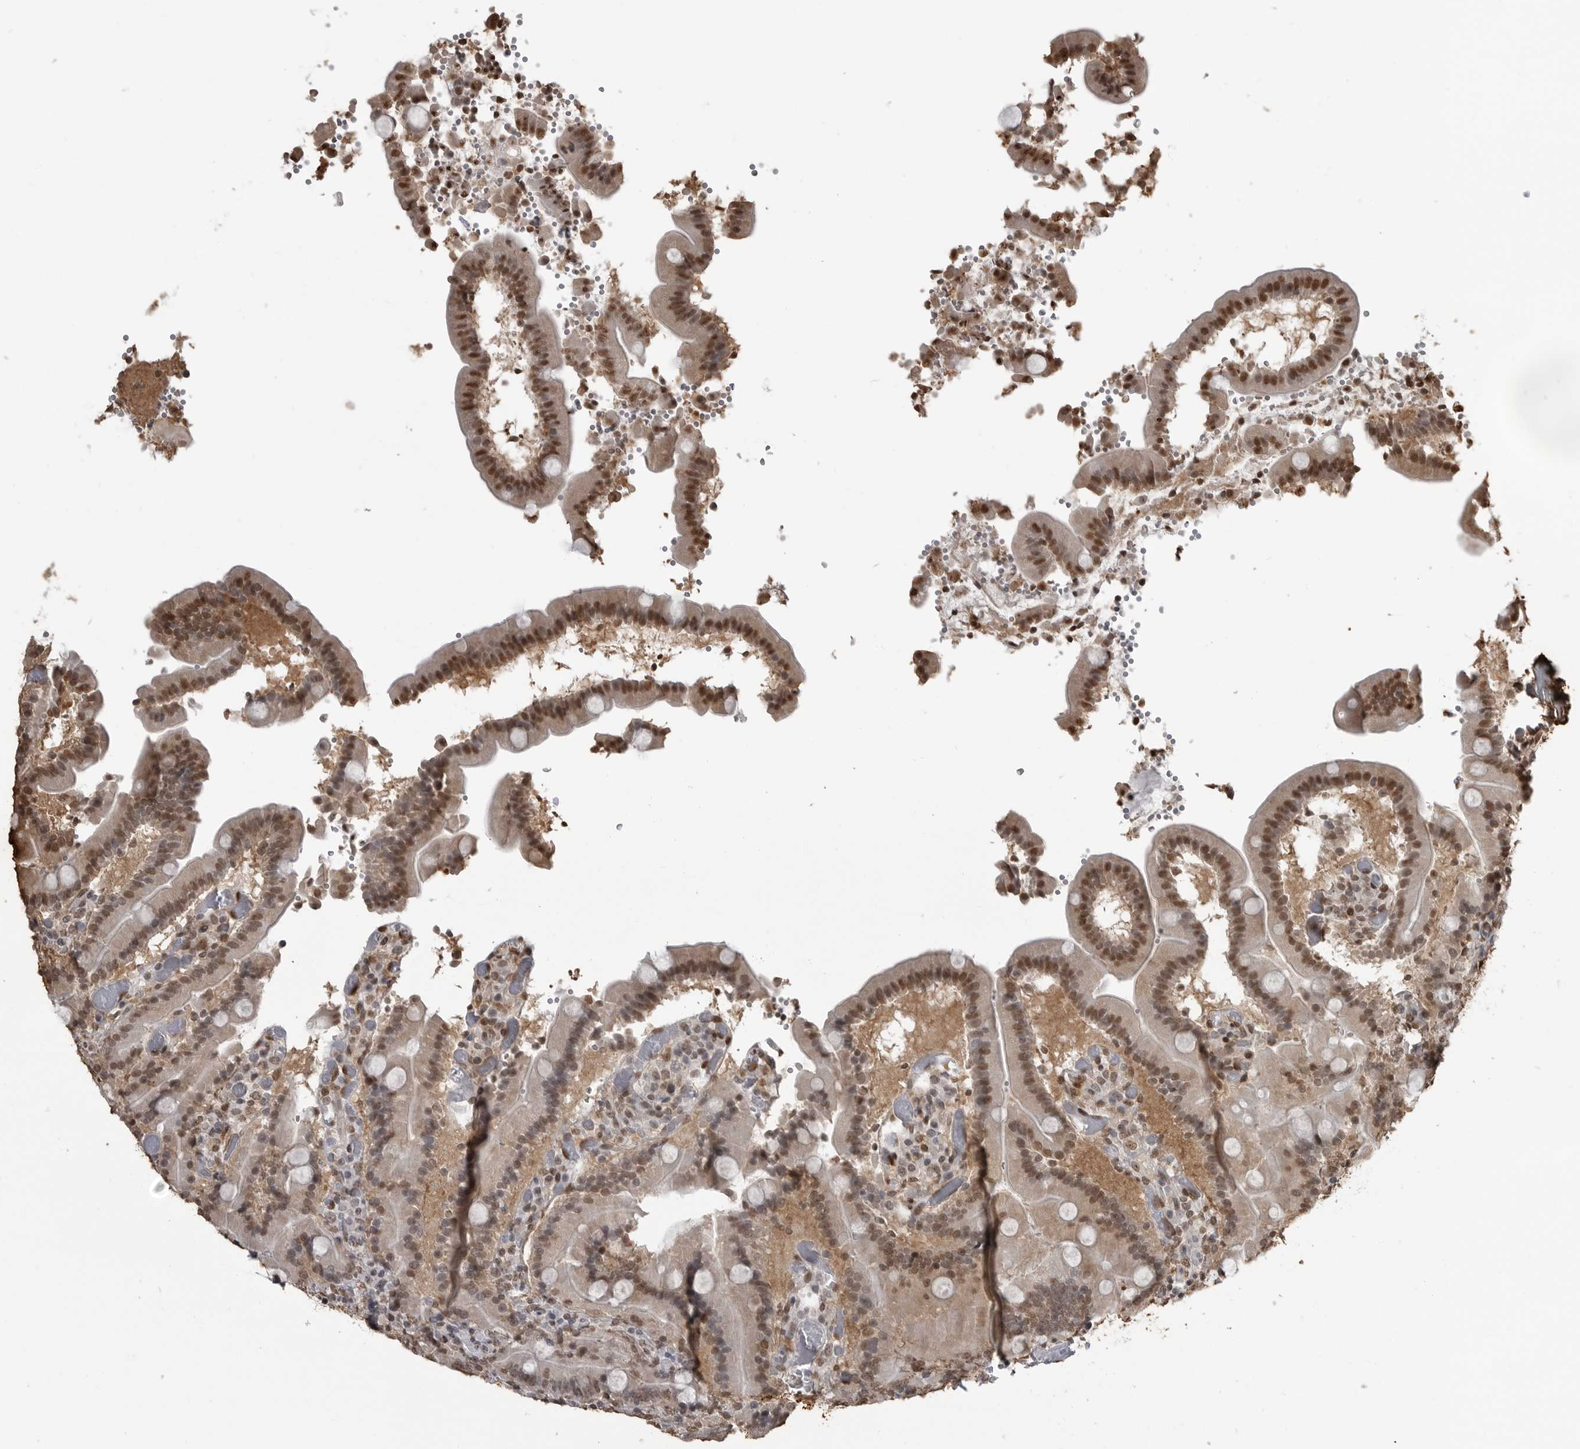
{"staining": {"intensity": "moderate", "quantity": ">75%", "location": "nuclear"}, "tissue": "duodenum", "cell_type": "Glandular cells", "image_type": "normal", "snomed": [{"axis": "morphology", "description": "Normal tissue, NOS"}, {"axis": "topography", "description": "Duodenum"}], "caption": "Immunohistochemistry (IHC) image of unremarkable duodenum: duodenum stained using immunohistochemistry (IHC) reveals medium levels of moderate protein expression localized specifically in the nuclear of glandular cells, appearing as a nuclear brown color.", "gene": "SMAD2", "patient": {"sex": "female", "age": 62}}